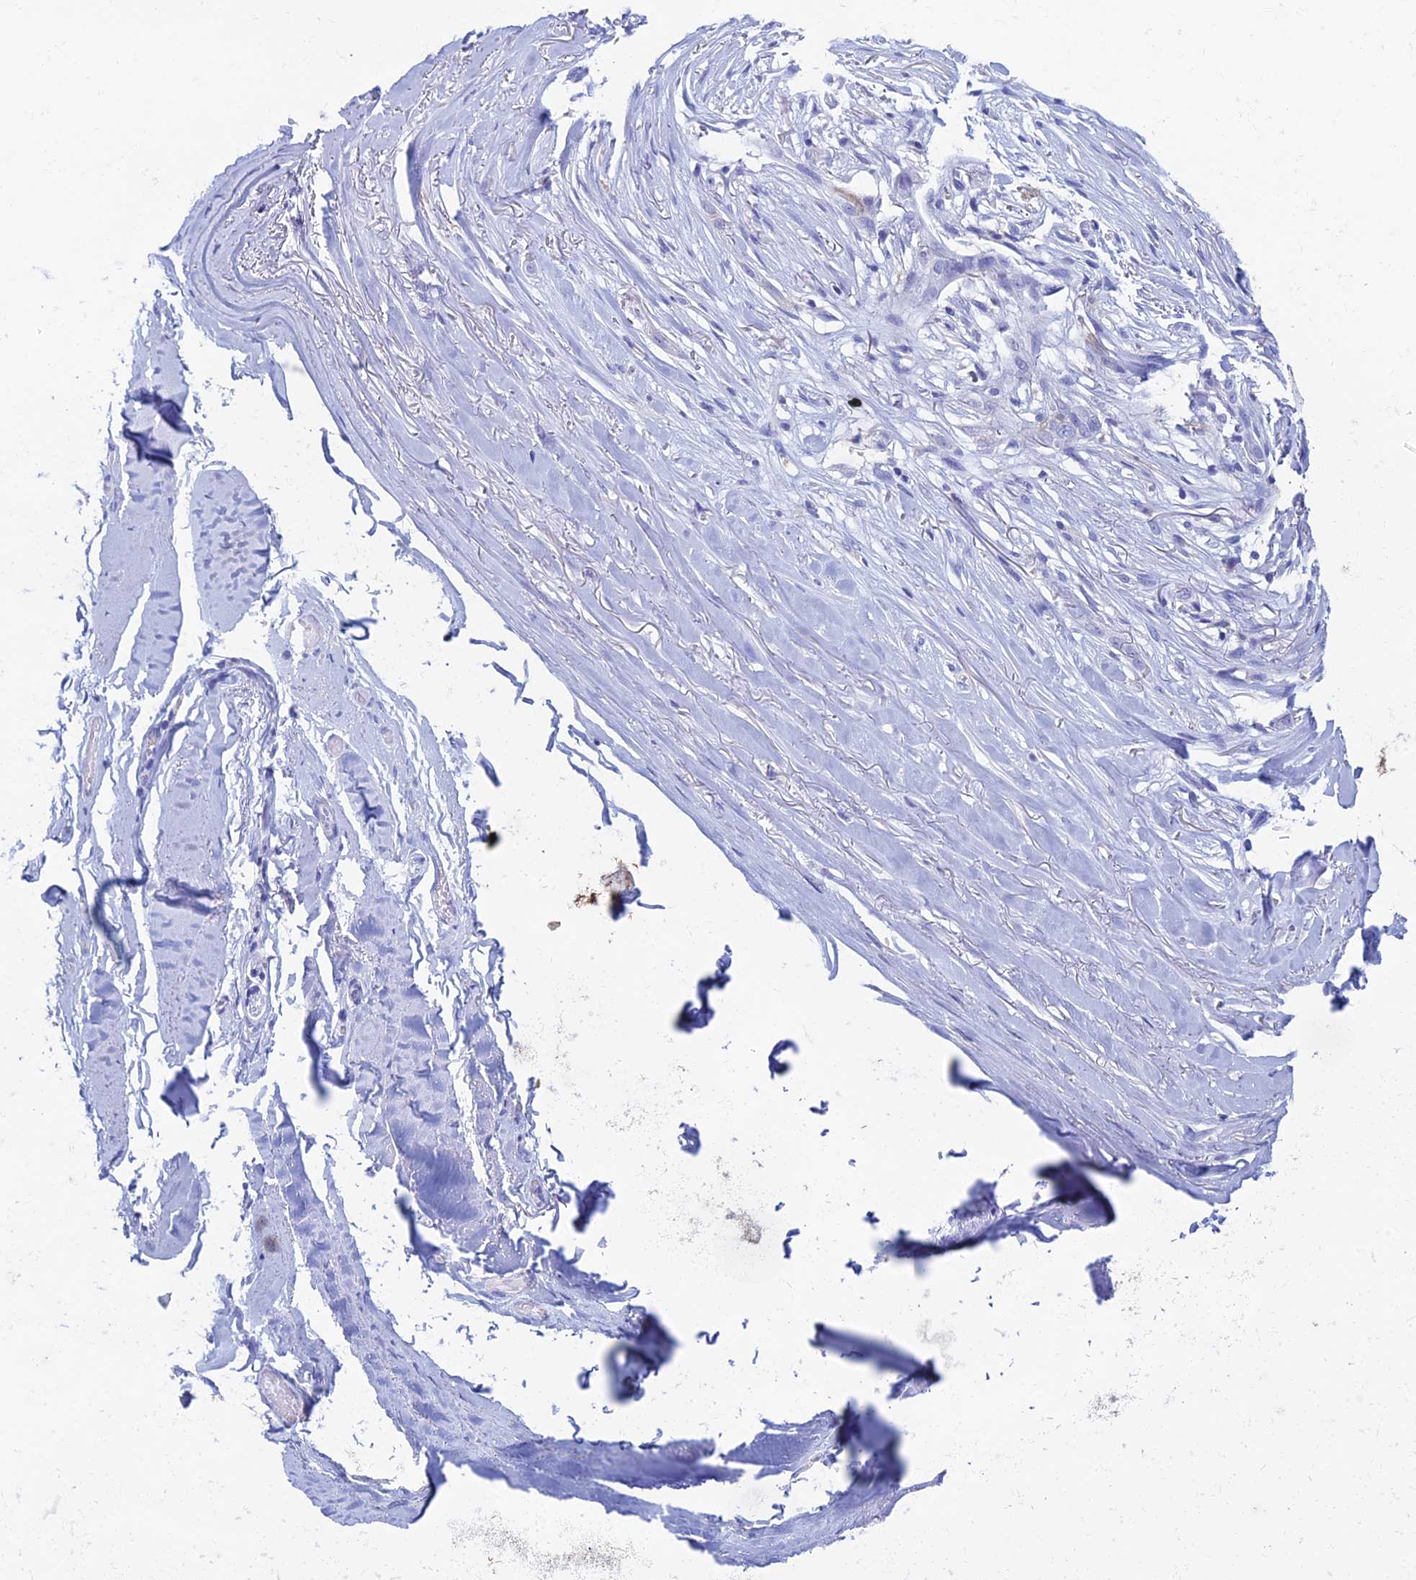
{"staining": {"intensity": "negative", "quantity": "none", "location": "none"}, "tissue": "adipose tissue", "cell_type": "Adipocytes", "image_type": "normal", "snomed": [{"axis": "morphology", "description": "Normal tissue, NOS"}, {"axis": "morphology", "description": "Basal cell carcinoma"}, {"axis": "topography", "description": "Skin"}], "caption": "Immunohistochemistry histopathology image of benign adipose tissue: adipose tissue stained with DAB (3,3'-diaminobenzidine) displays no significant protein expression in adipocytes.", "gene": "KCNK17", "patient": {"sex": "female", "age": 89}}